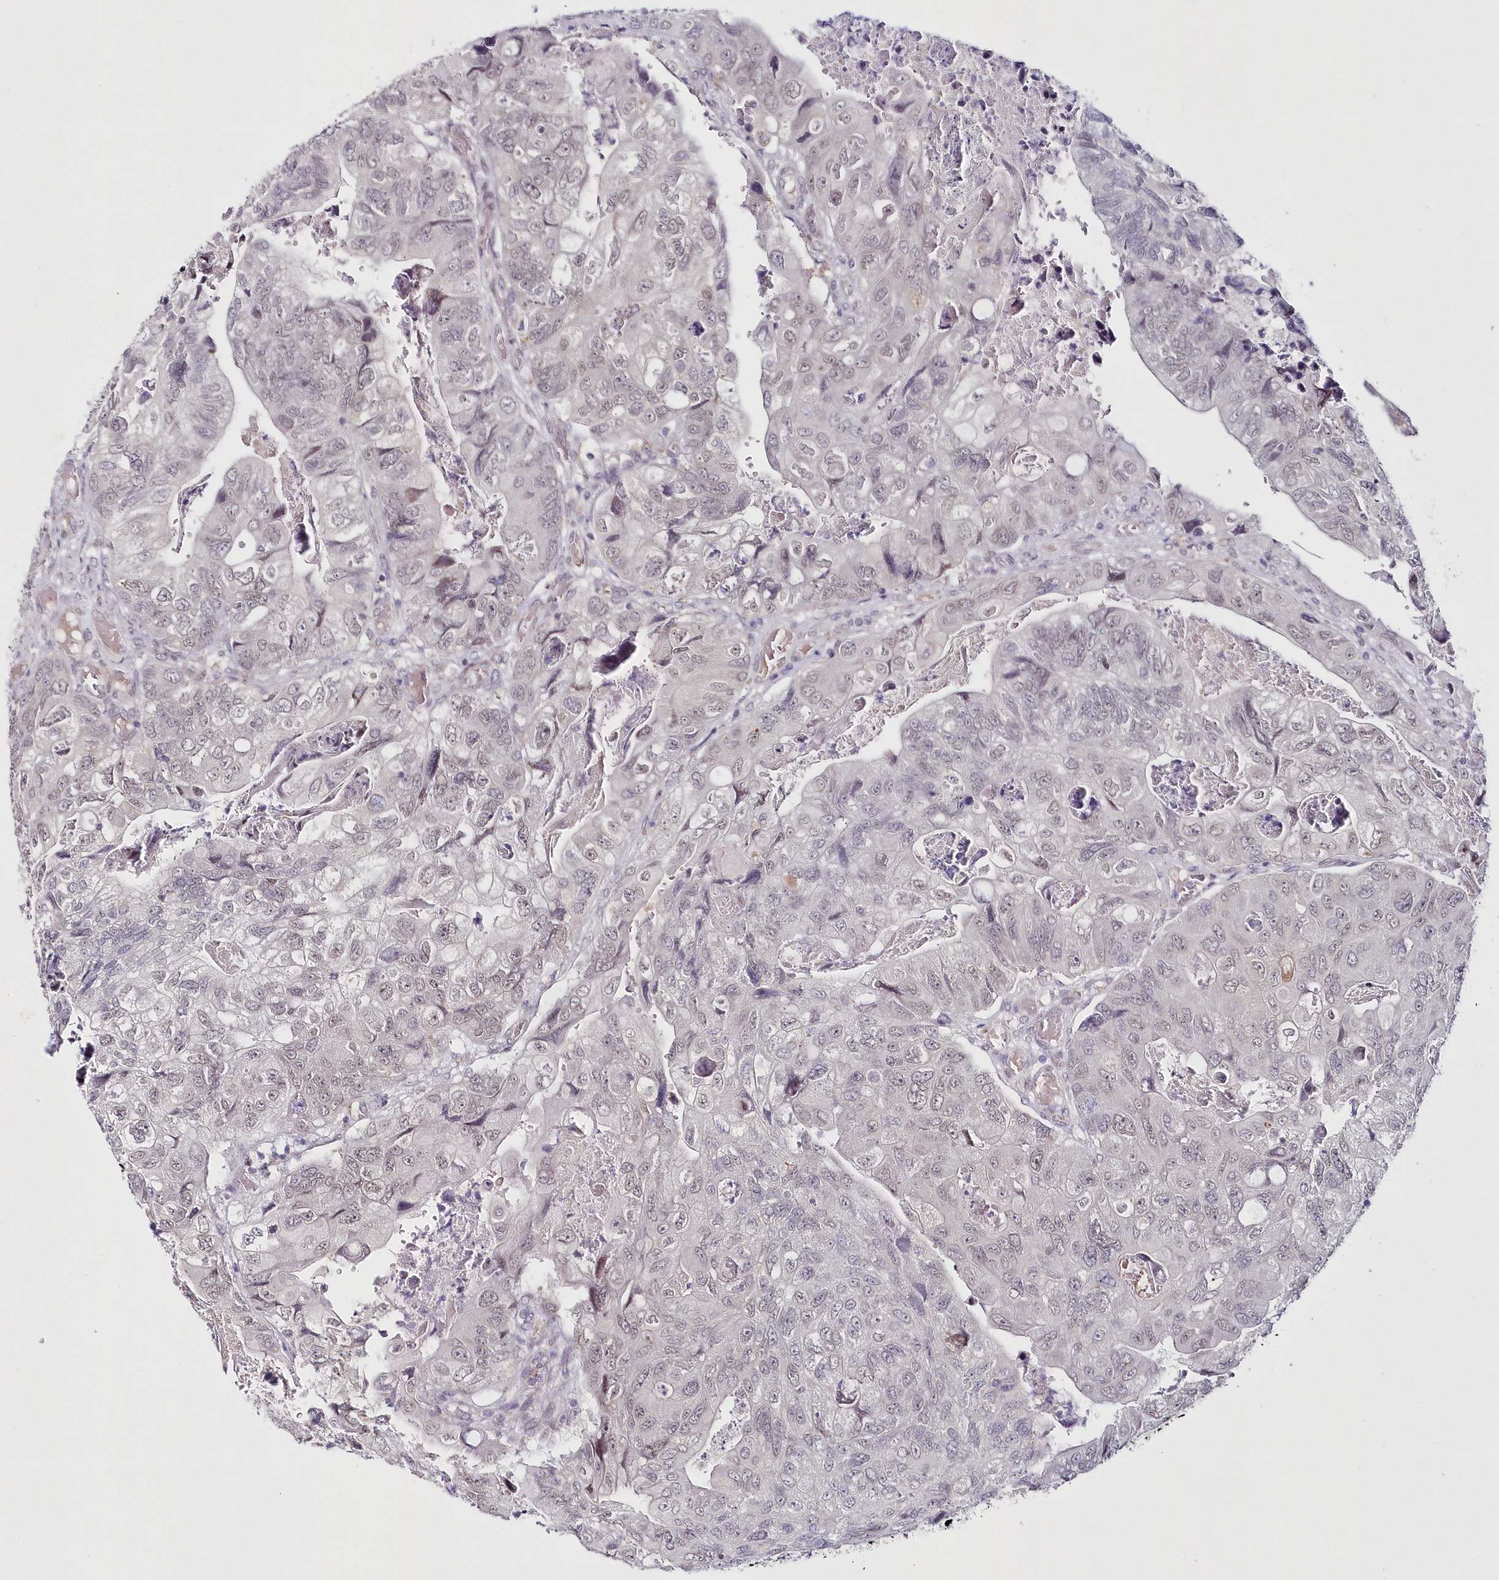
{"staining": {"intensity": "weak", "quantity": "<25%", "location": "nuclear"}, "tissue": "colorectal cancer", "cell_type": "Tumor cells", "image_type": "cancer", "snomed": [{"axis": "morphology", "description": "Adenocarcinoma, NOS"}, {"axis": "topography", "description": "Rectum"}], "caption": "IHC of colorectal adenocarcinoma demonstrates no expression in tumor cells.", "gene": "HYCC2", "patient": {"sex": "male", "age": 63}}